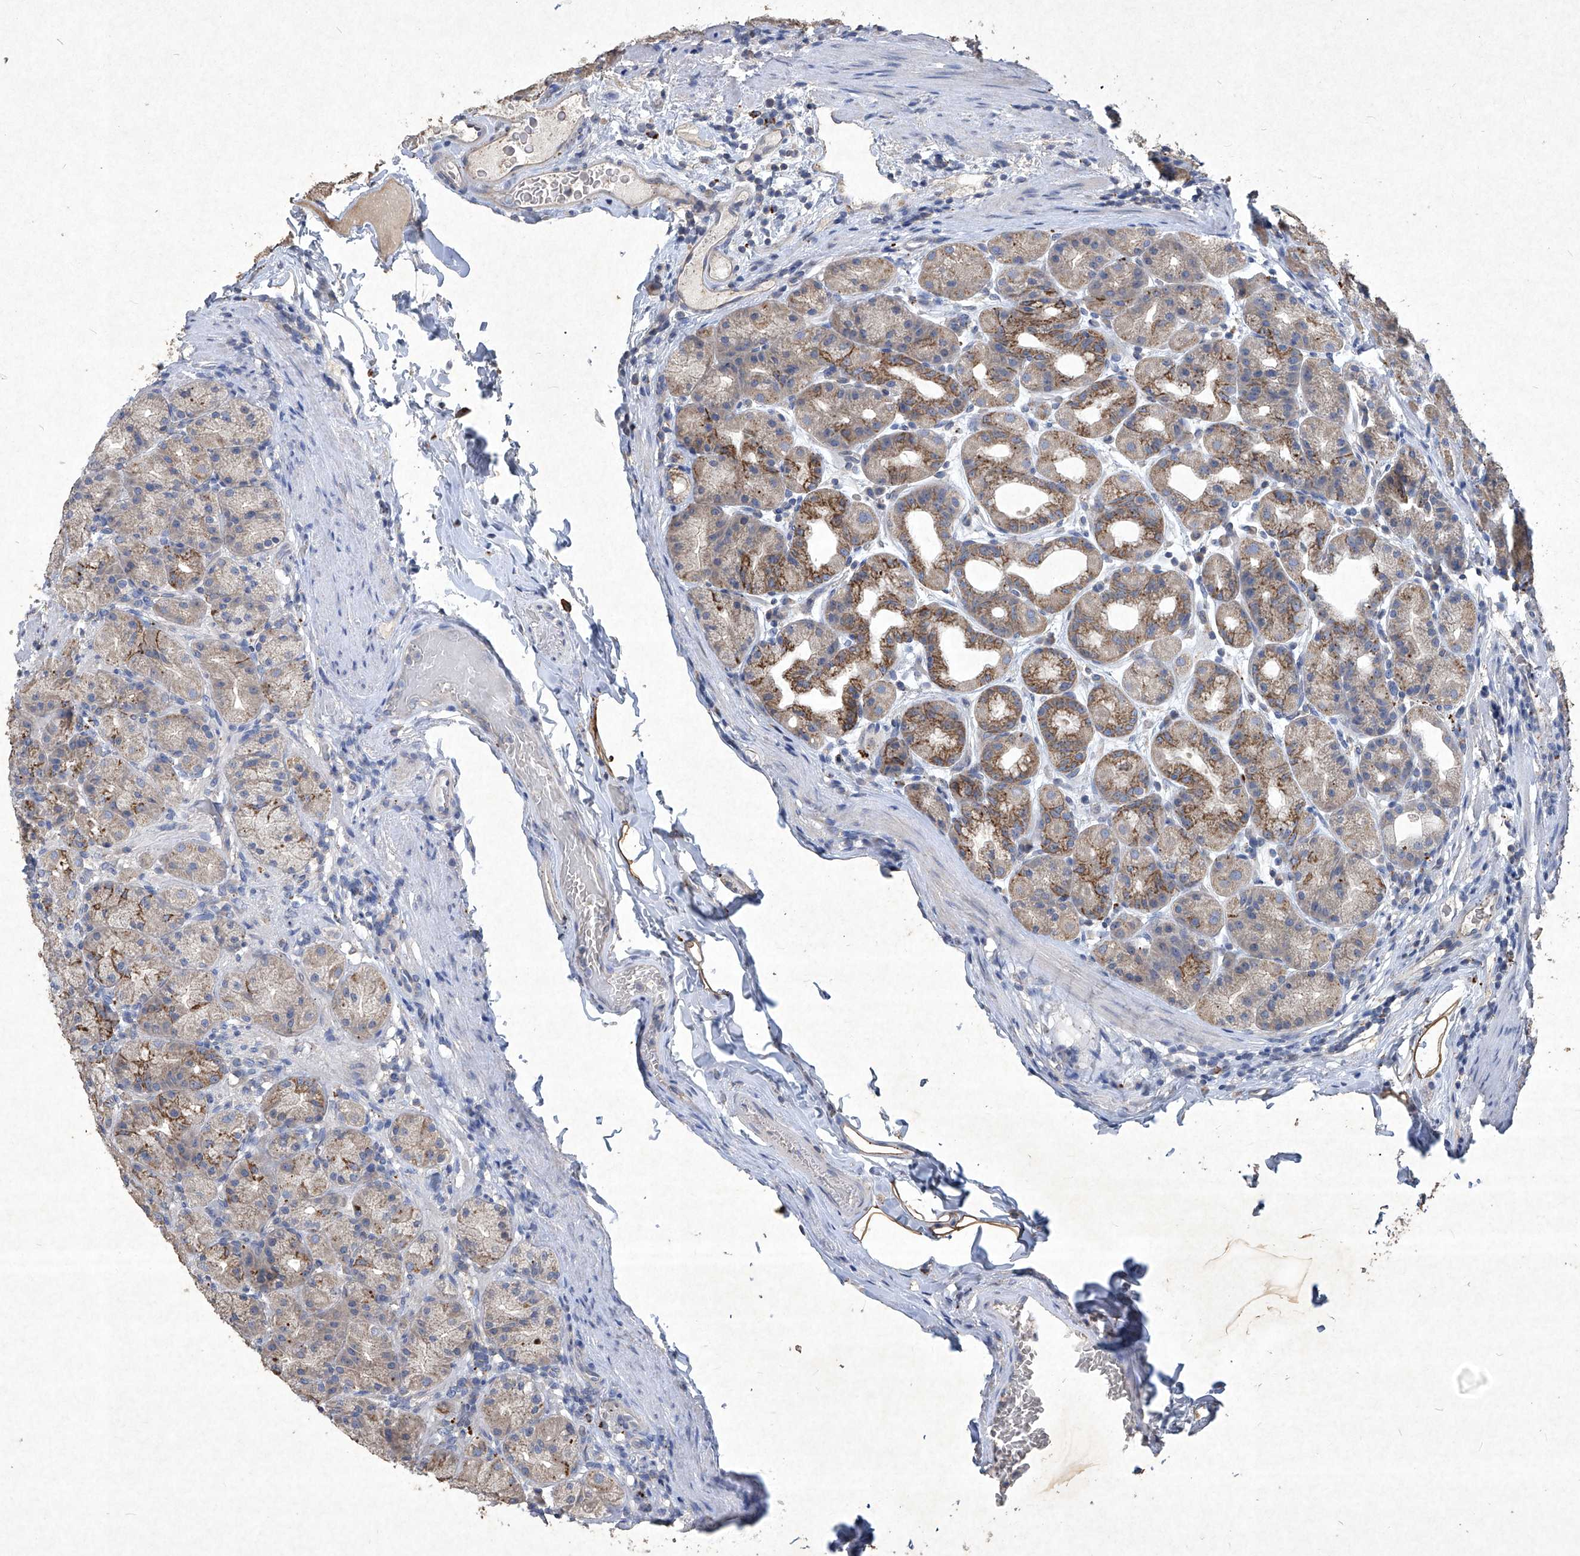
{"staining": {"intensity": "strong", "quantity": "25%-75%", "location": "cytoplasmic/membranous"}, "tissue": "stomach", "cell_type": "Glandular cells", "image_type": "normal", "snomed": [{"axis": "morphology", "description": "Normal tissue, NOS"}, {"axis": "topography", "description": "Stomach, upper"}], "caption": "Immunohistochemistry (IHC) of normal human stomach shows high levels of strong cytoplasmic/membranous staining in about 25%-75% of glandular cells.", "gene": "MED16", "patient": {"sex": "male", "age": 68}}